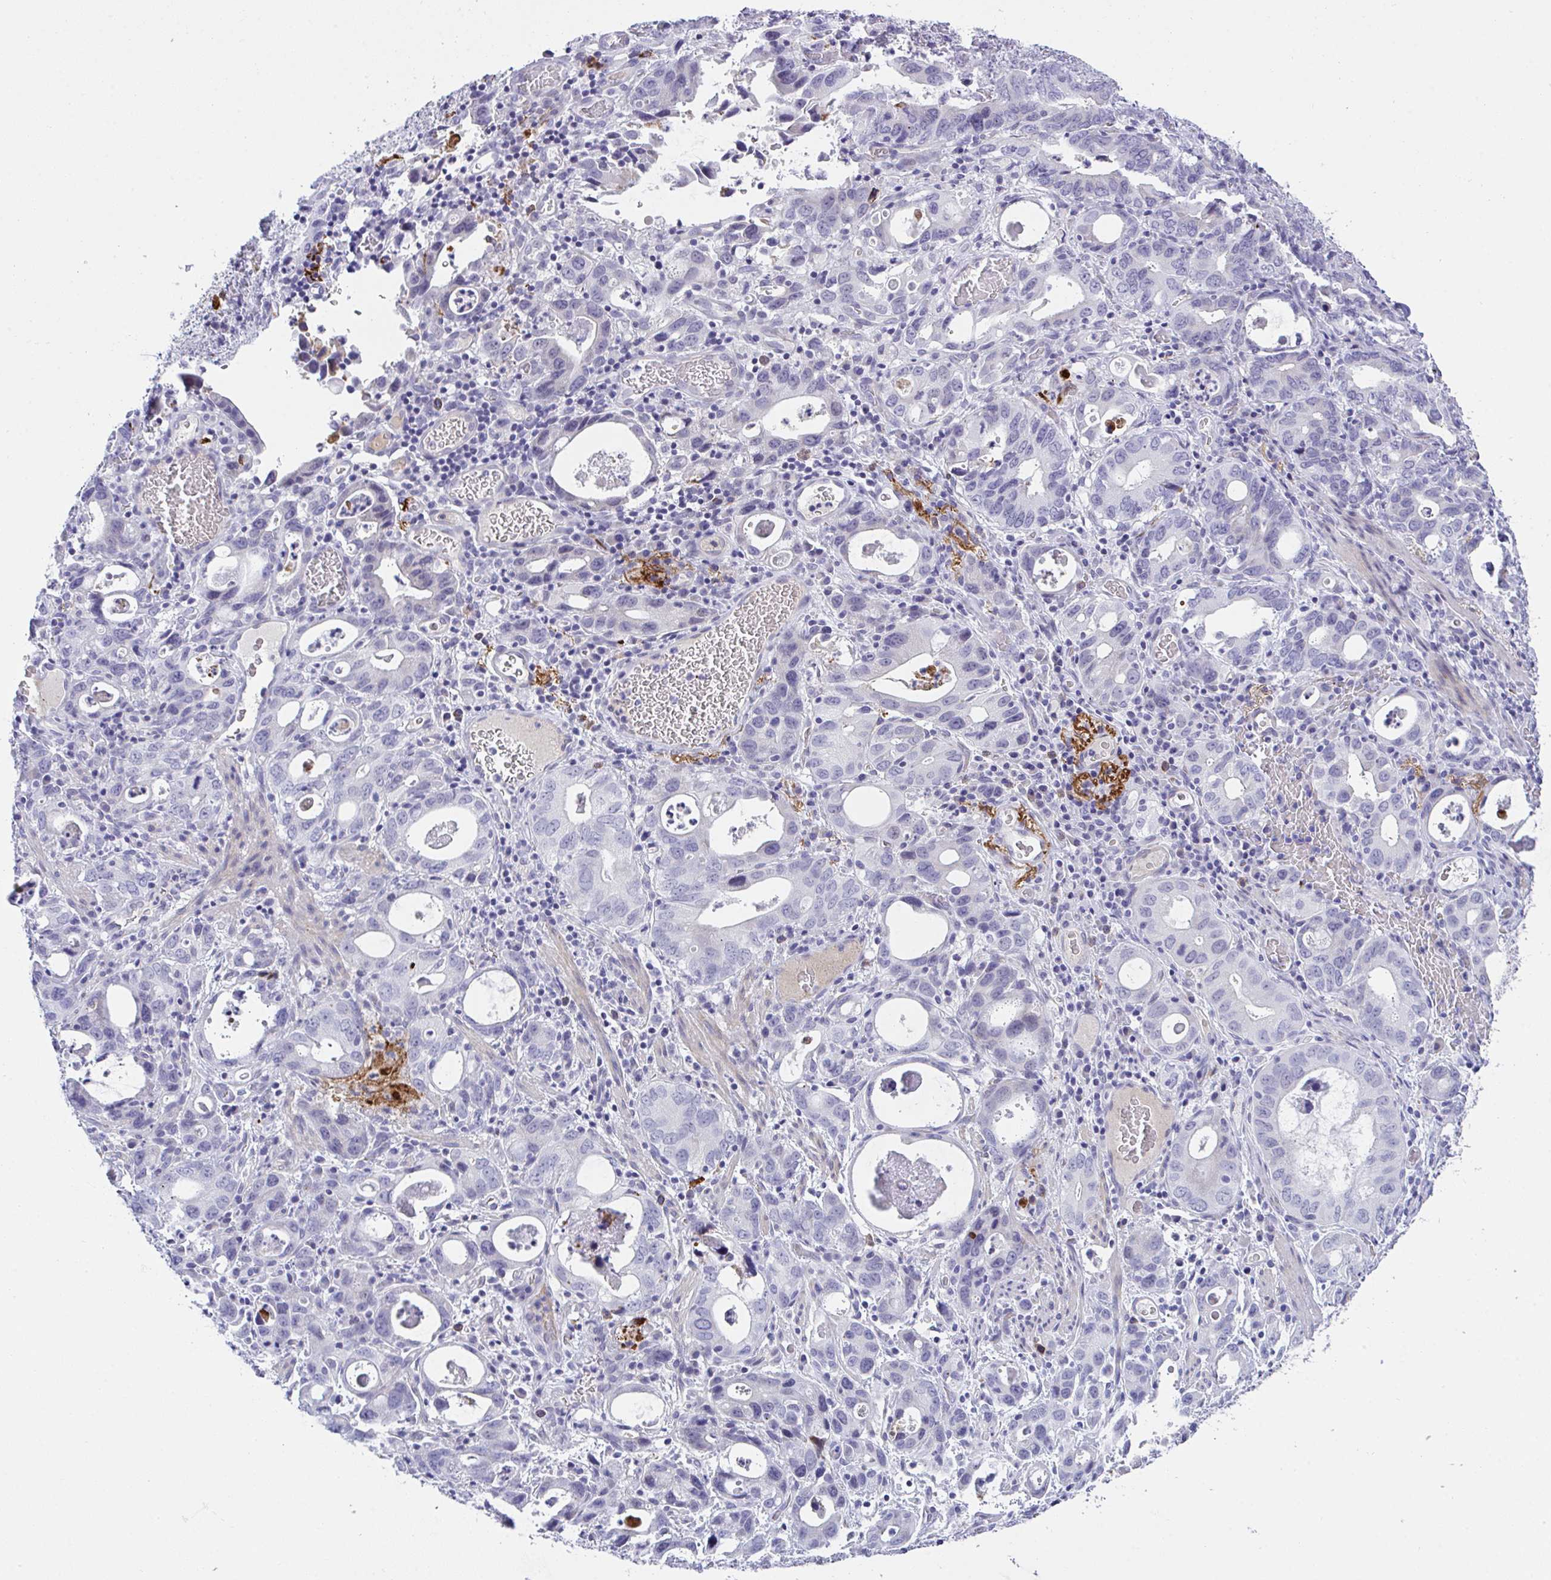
{"staining": {"intensity": "negative", "quantity": "none", "location": "none"}, "tissue": "stomach cancer", "cell_type": "Tumor cells", "image_type": "cancer", "snomed": [{"axis": "morphology", "description": "Adenocarcinoma, NOS"}, {"axis": "topography", "description": "Stomach, upper"}], "caption": "DAB immunohistochemical staining of stomach cancer exhibits no significant staining in tumor cells.", "gene": "KMT2E", "patient": {"sex": "male", "age": 74}}